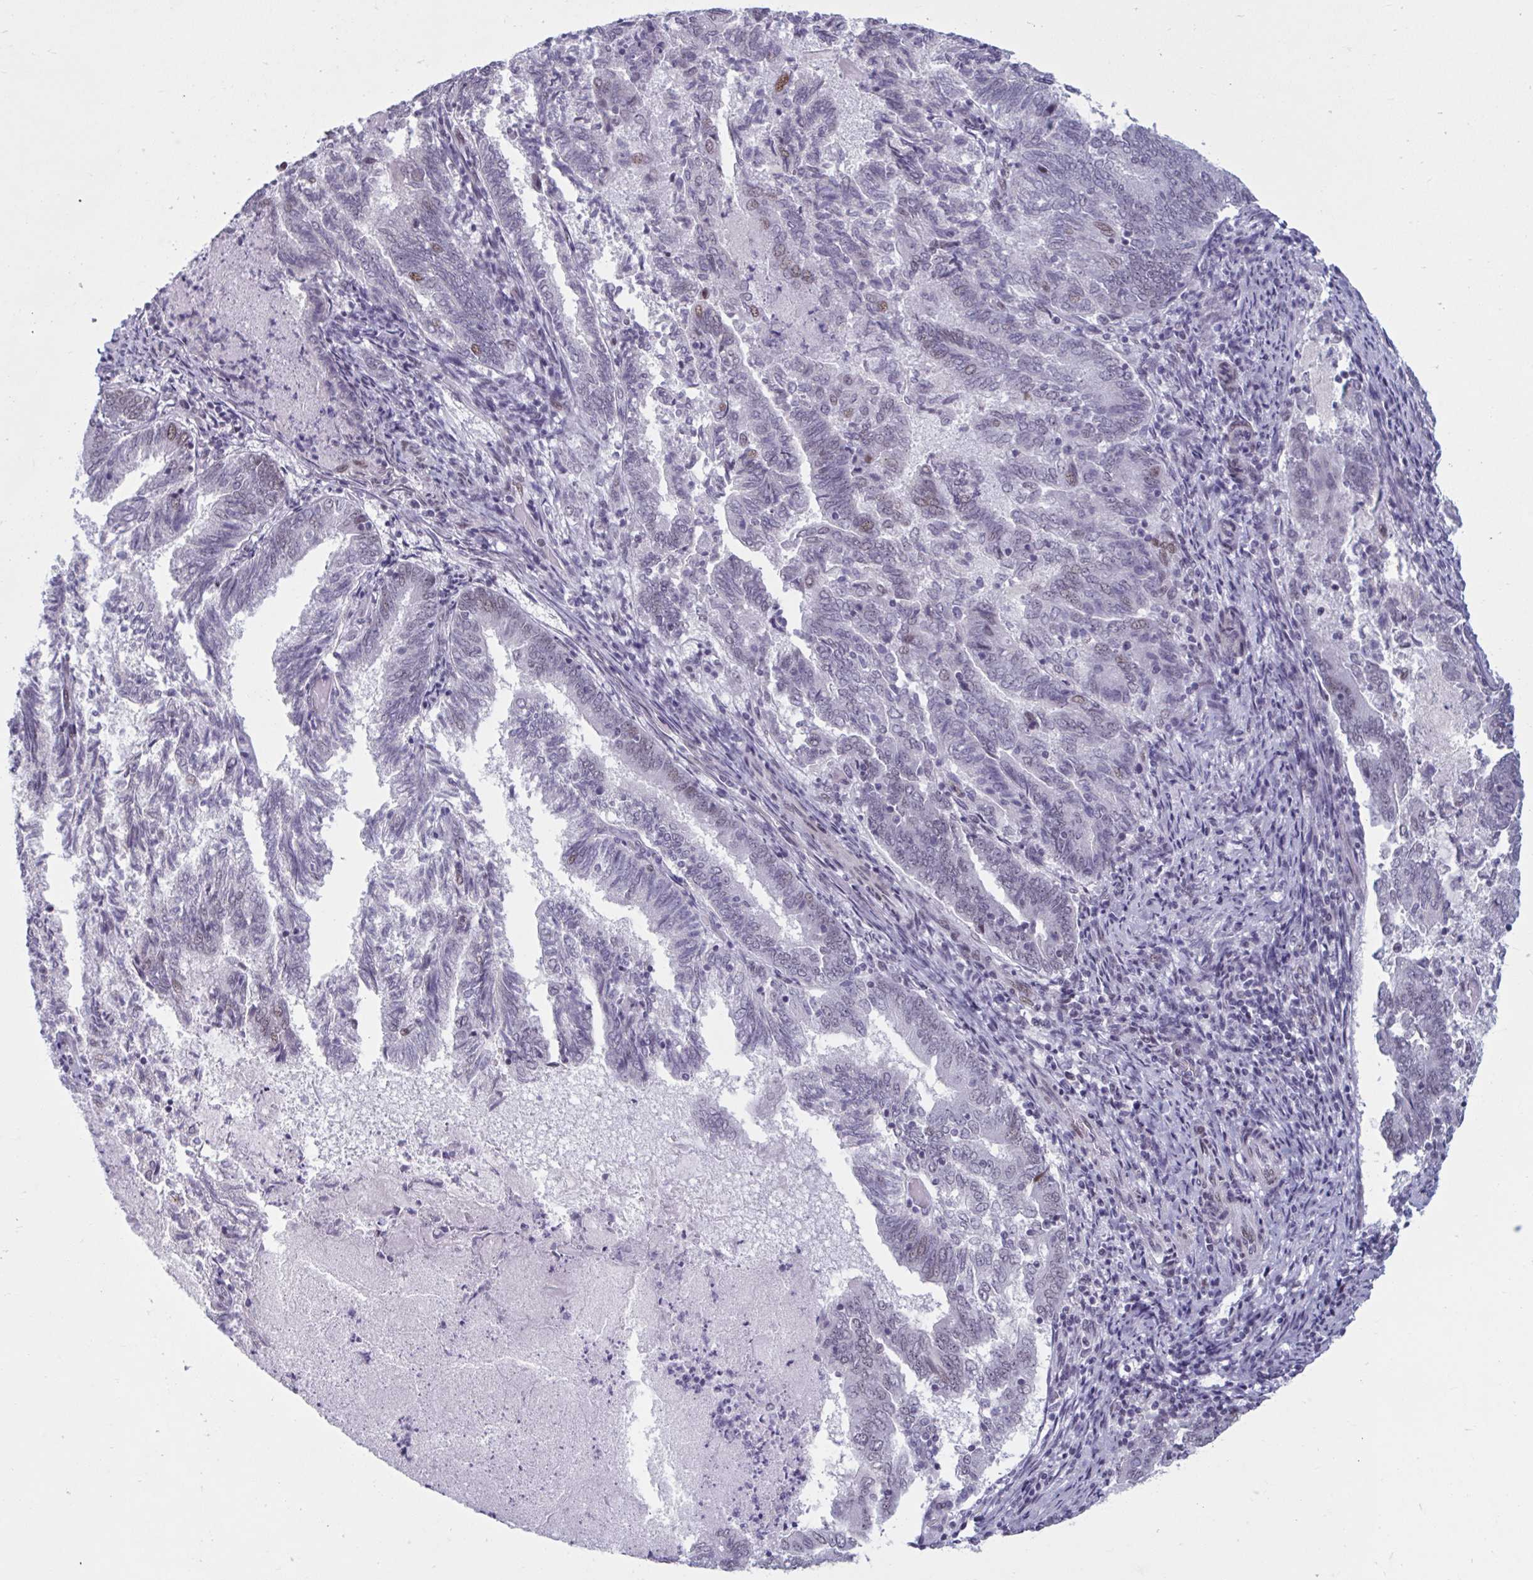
{"staining": {"intensity": "moderate", "quantity": "<25%", "location": "nuclear"}, "tissue": "endometrial cancer", "cell_type": "Tumor cells", "image_type": "cancer", "snomed": [{"axis": "morphology", "description": "Adenocarcinoma, NOS"}, {"axis": "topography", "description": "Endometrium"}], "caption": "Tumor cells exhibit low levels of moderate nuclear positivity in about <25% of cells in endometrial adenocarcinoma. The protein of interest is shown in brown color, while the nuclei are stained blue.", "gene": "HSD17B6", "patient": {"sex": "female", "age": 80}}